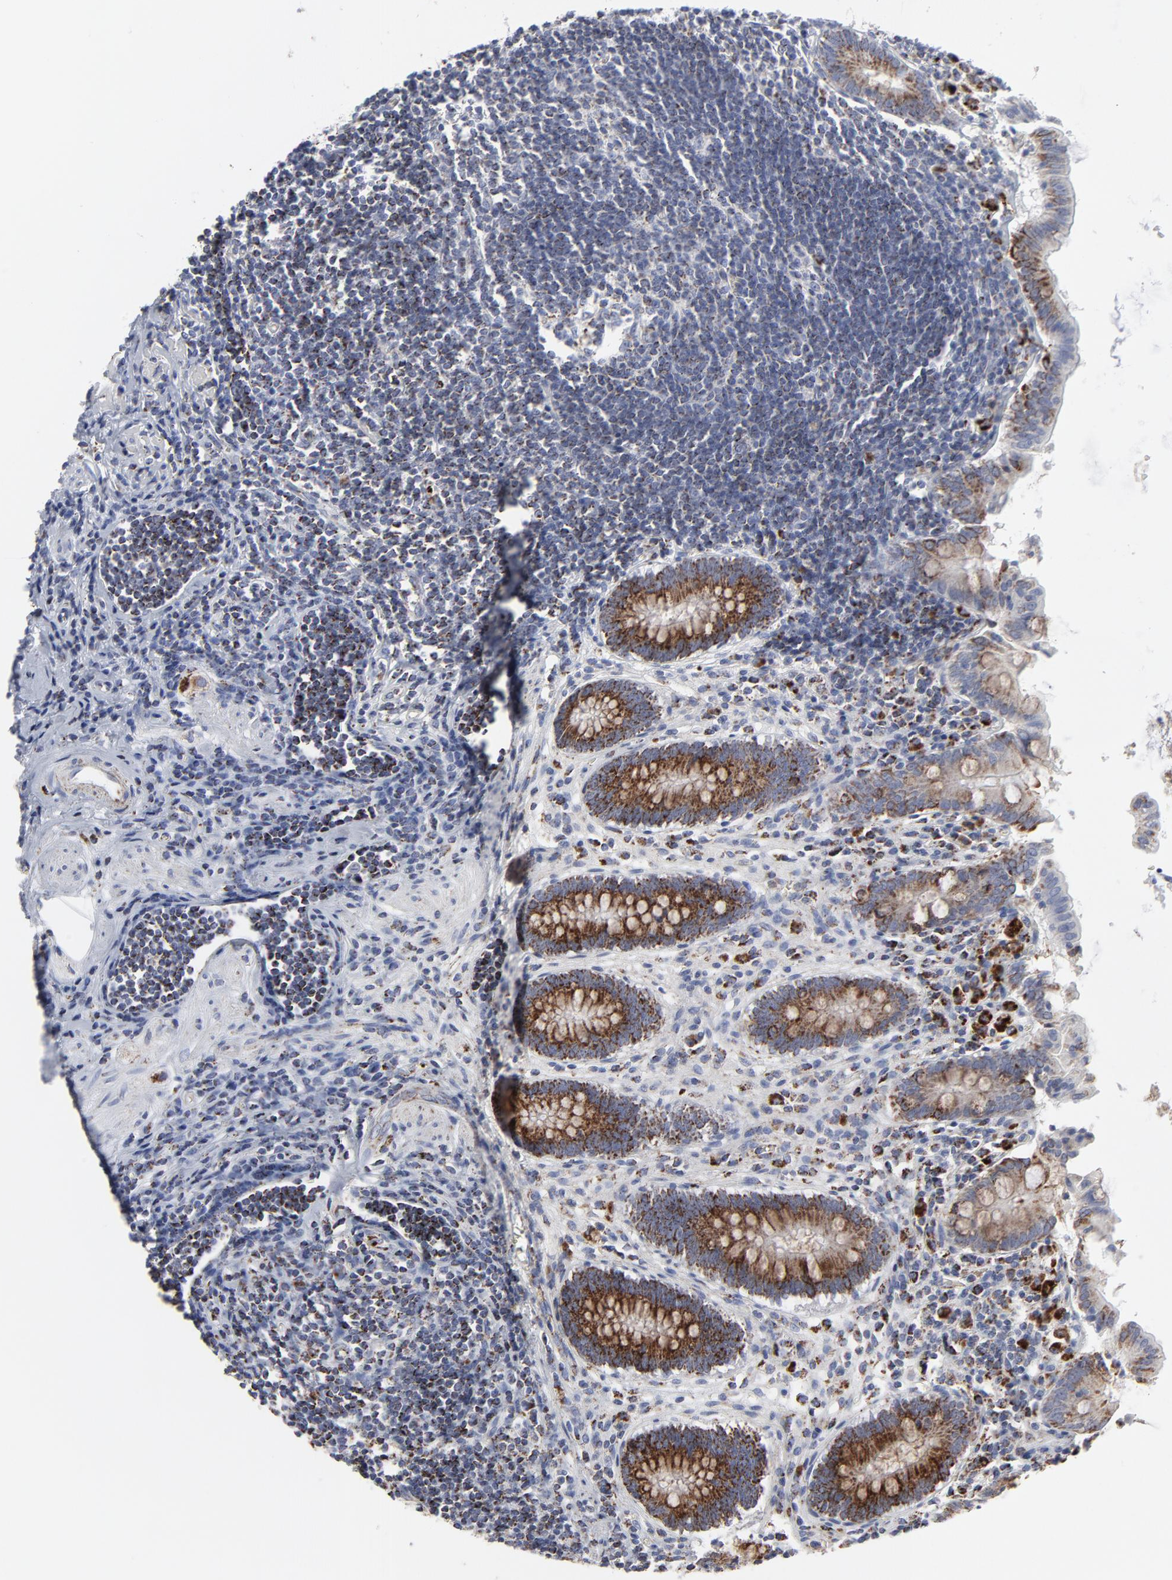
{"staining": {"intensity": "strong", "quantity": ">75%", "location": "cytoplasmic/membranous"}, "tissue": "appendix", "cell_type": "Glandular cells", "image_type": "normal", "snomed": [{"axis": "morphology", "description": "Normal tissue, NOS"}, {"axis": "topography", "description": "Appendix"}], "caption": "Appendix stained for a protein shows strong cytoplasmic/membranous positivity in glandular cells. (DAB (3,3'-diaminobenzidine) IHC, brown staining for protein, blue staining for nuclei).", "gene": "TXNRD2", "patient": {"sex": "female", "age": 50}}